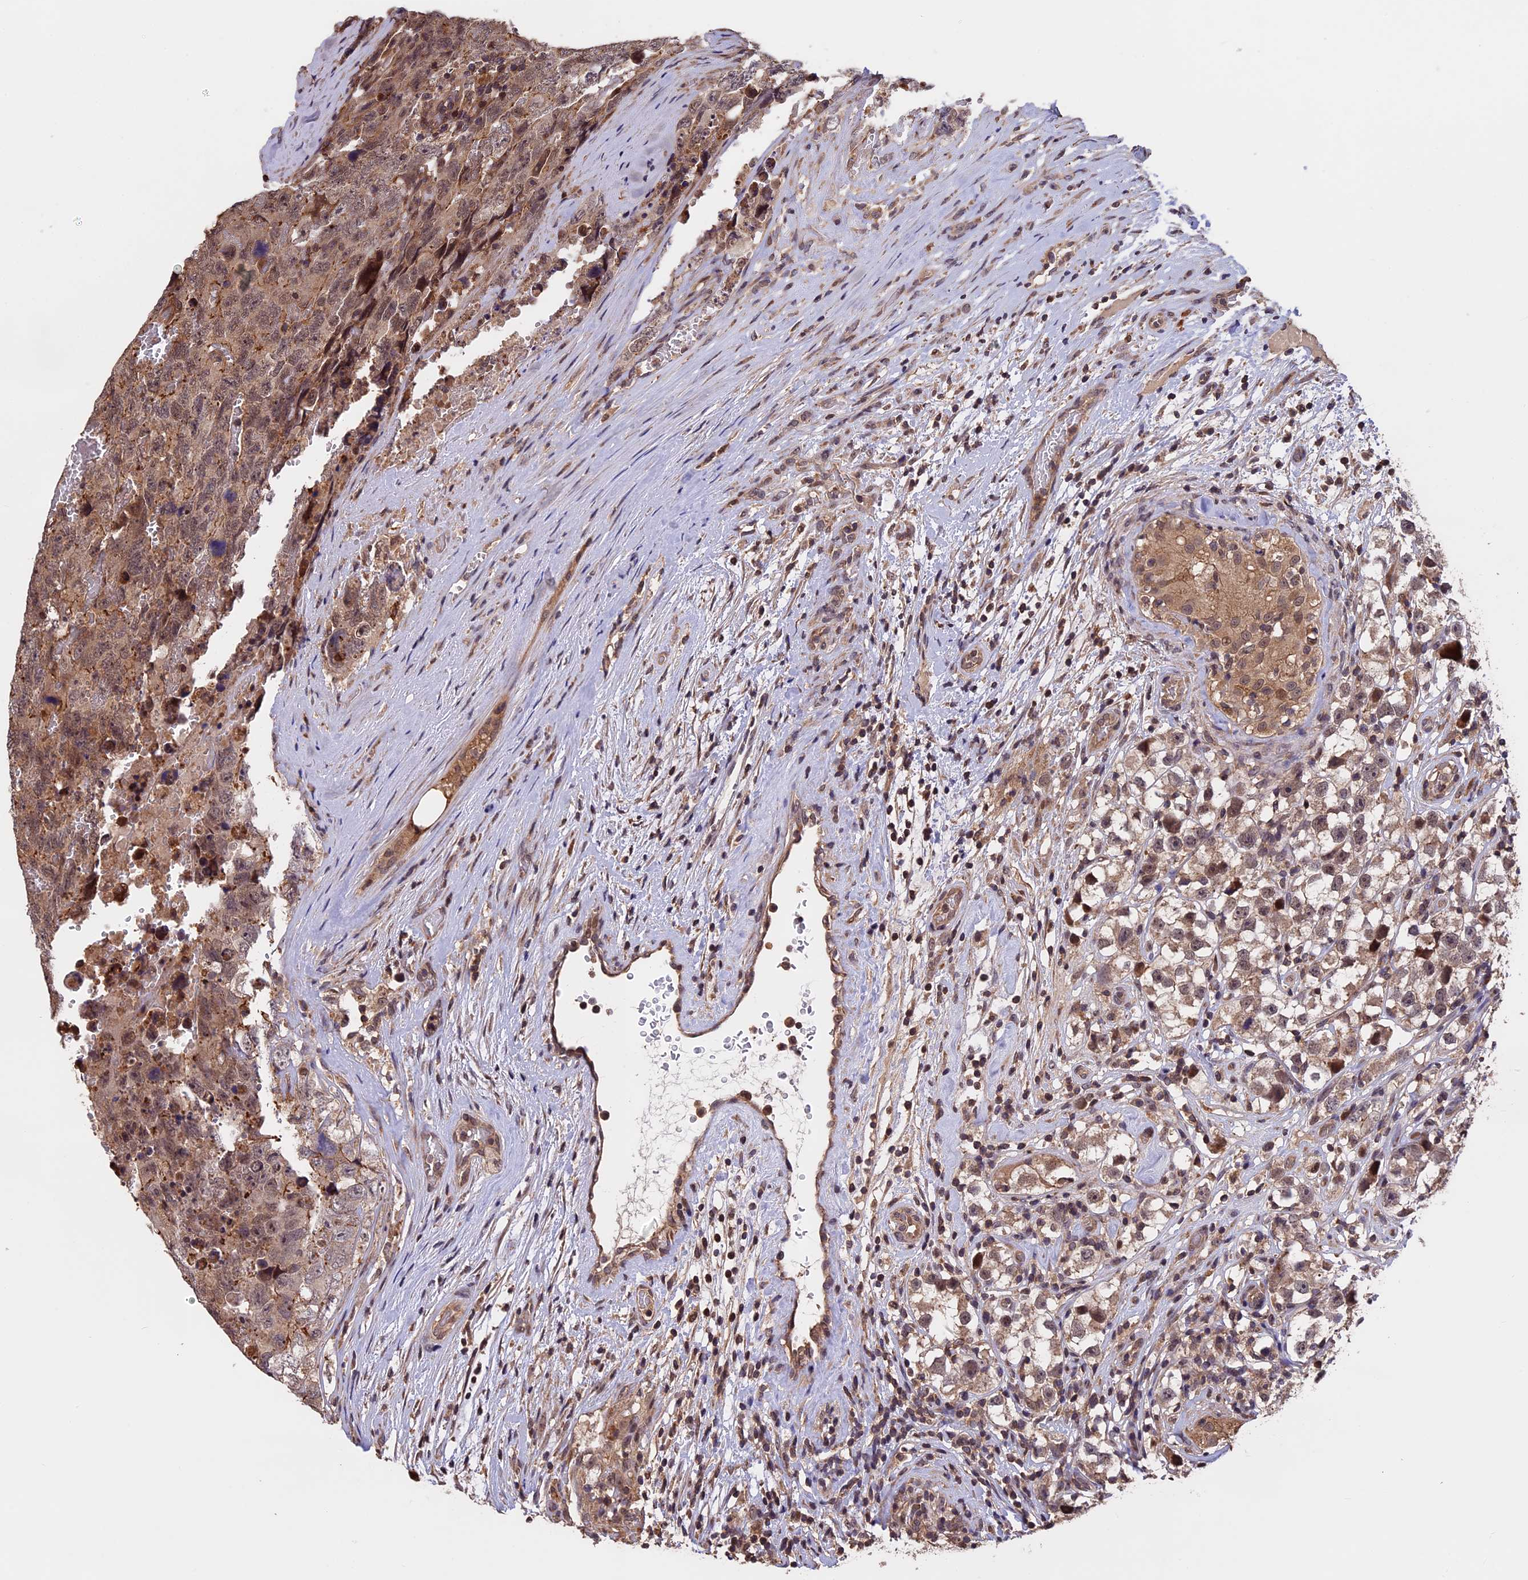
{"staining": {"intensity": "weak", "quantity": ">75%", "location": "cytoplasmic/membranous"}, "tissue": "testis cancer", "cell_type": "Tumor cells", "image_type": "cancer", "snomed": [{"axis": "morphology", "description": "Carcinoma, Embryonal, NOS"}, {"axis": "topography", "description": "Testis"}], "caption": "Immunohistochemical staining of human testis cancer shows weak cytoplasmic/membranous protein expression in approximately >75% of tumor cells. (Stains: DAB in brown, nuclei in blue, Microscopy: brightfield microscopy at high magnification).", "gene": "PKD2L2", "patient": {"sex": "male", "age": 45}}